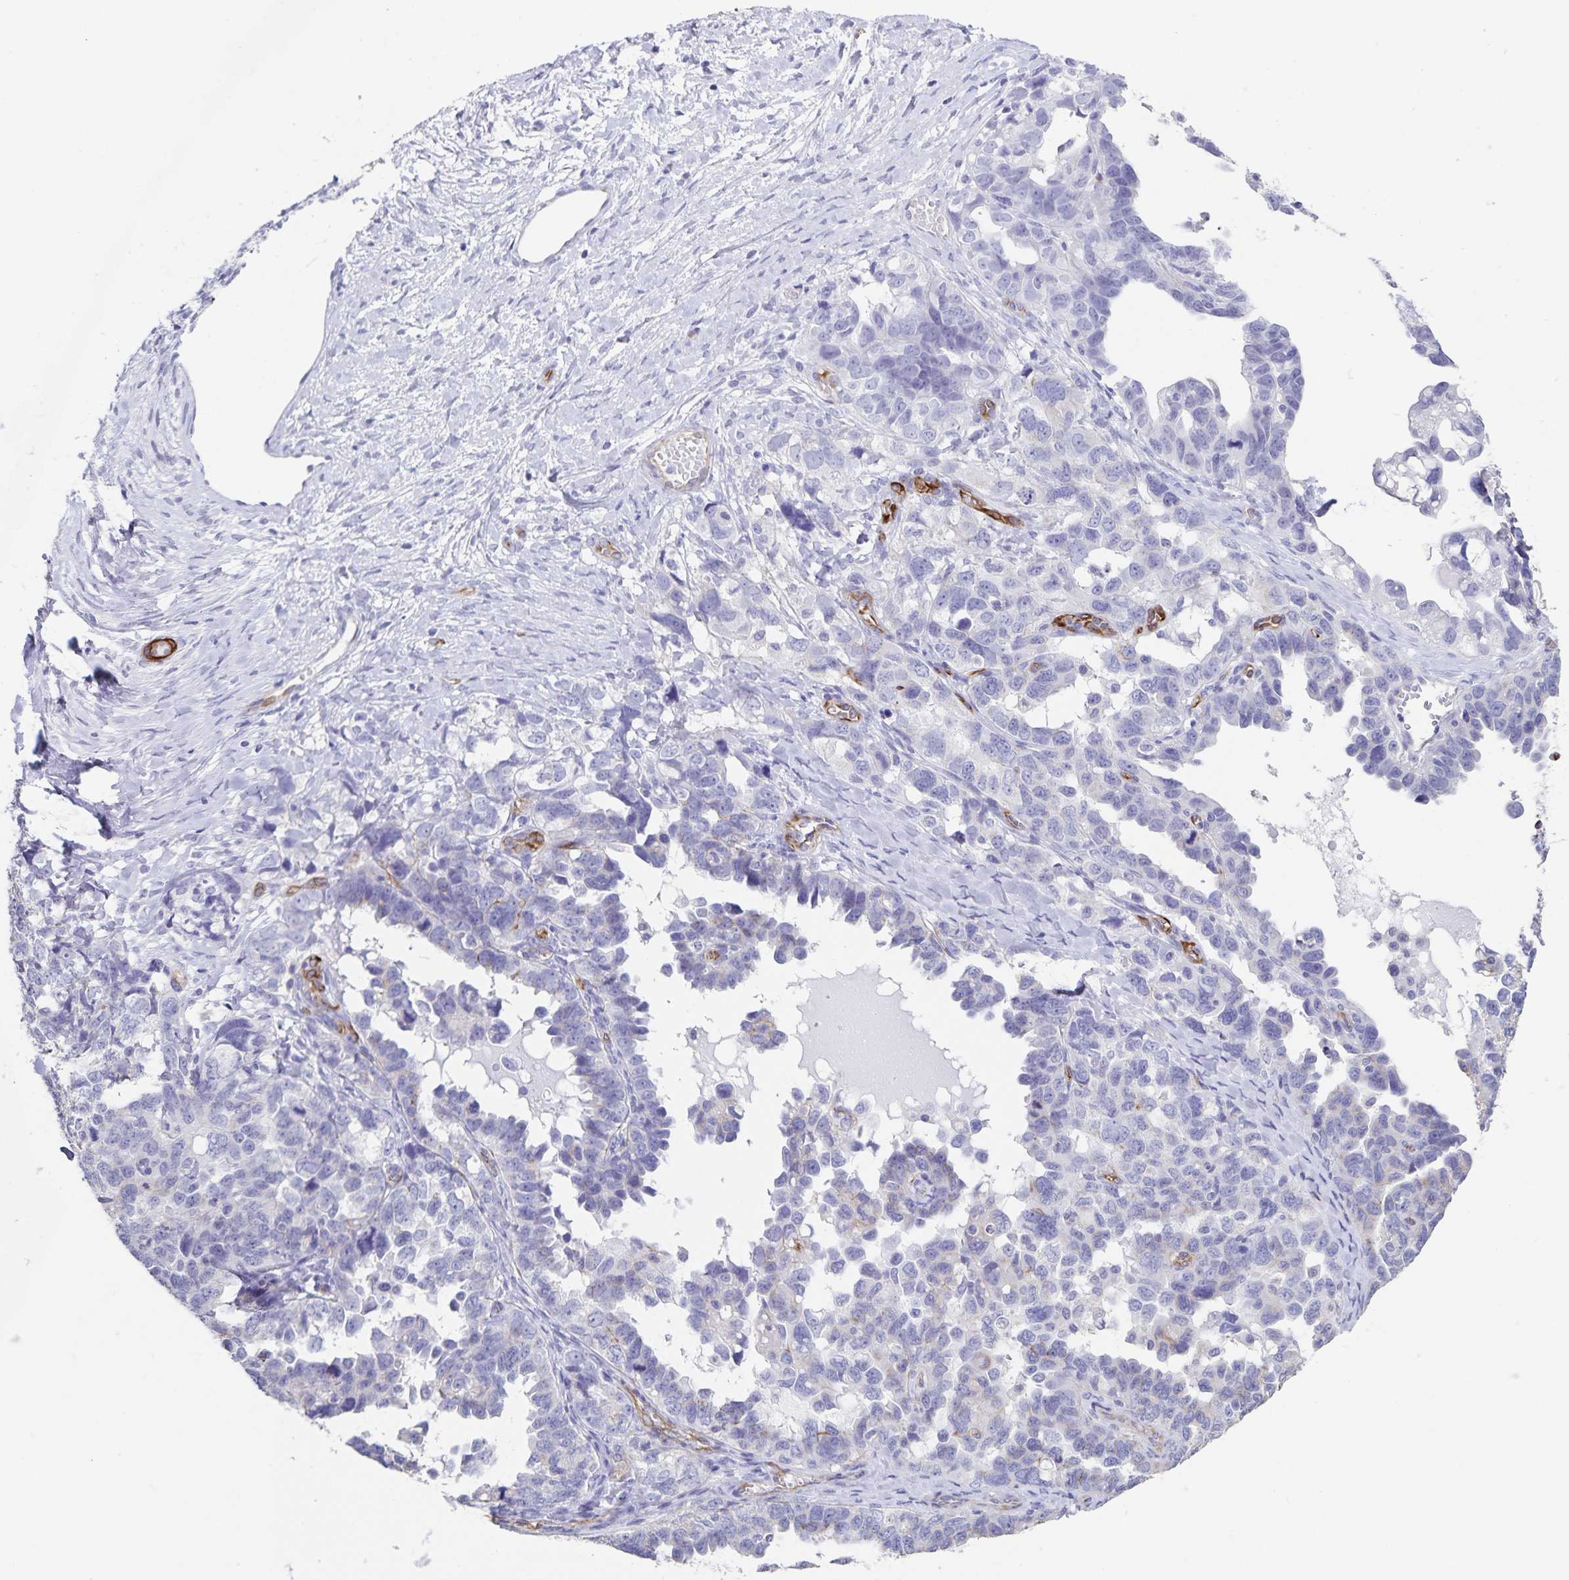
{"staining": {"intensity": "negative", "quantity": "none", "location": "none"}, "tissue": "ovarian cancer", "cell_type": "Tumor cells", "image_type": "cancer", "snomed": [{"axis": "morphology", "description": "Cystadenocarcinoma, serous, NOS"}, {"axis": "topography", "description": "Ovary"}], "caption": "This is an IHC histopathology image of human ovarian cancer. There is no positivity in tumor cells.", "gene": "SYNM", "patient": {"sex": "female", "age": 69}}